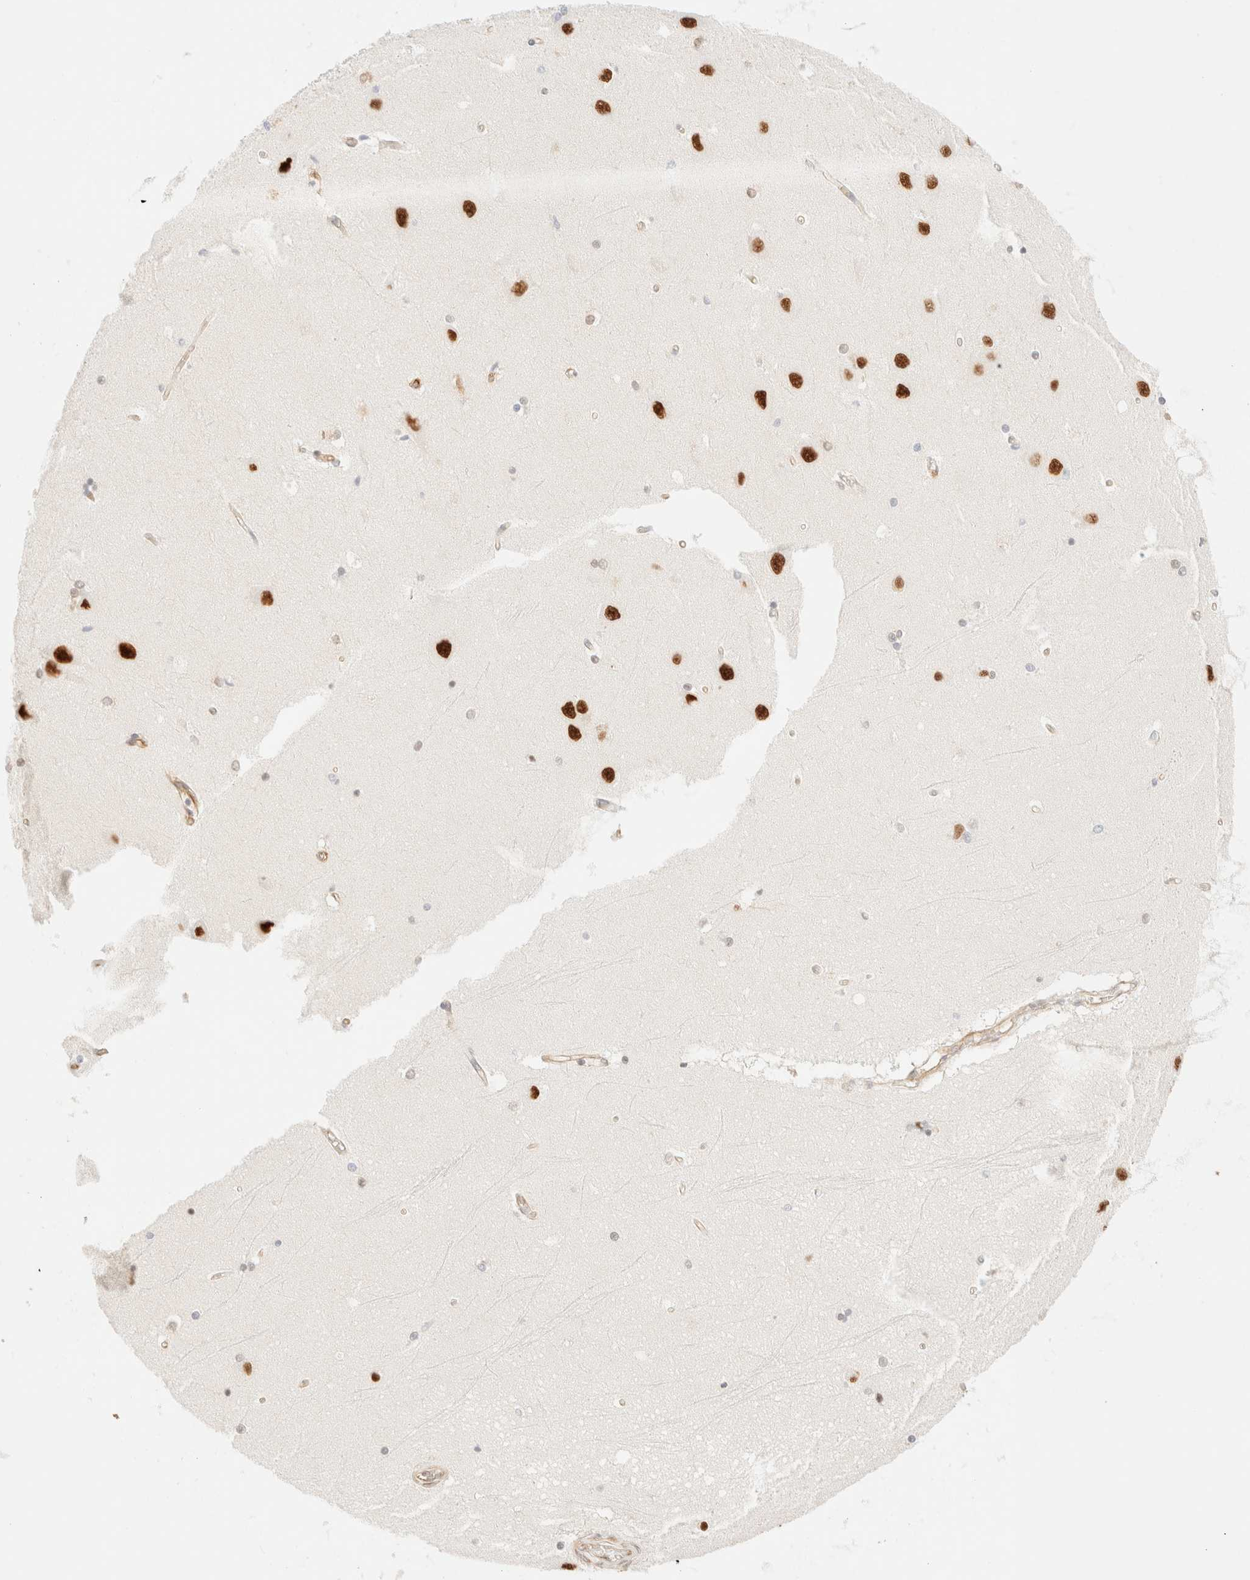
{"staining": {"intensity": "strong", "quantity": "25%-75%", "location": "nuclear"}, "tissue": "hippocampus", "cell_type": "Glial cells", "image_type": "normal", "snomed": [{"axis": "morphology", "description": "Normal tissue, NOS"}, {"axis": "topography", "description": "Hippocampus"}], "caption": "About 25%-75% of glial cells in benign human hippocampus exhibit strong nuclear protein staining as visualized by brown immunohistochemical staining.", "gene": "ZSCAN18", "patient": {"sex": "male", "age": 45}}